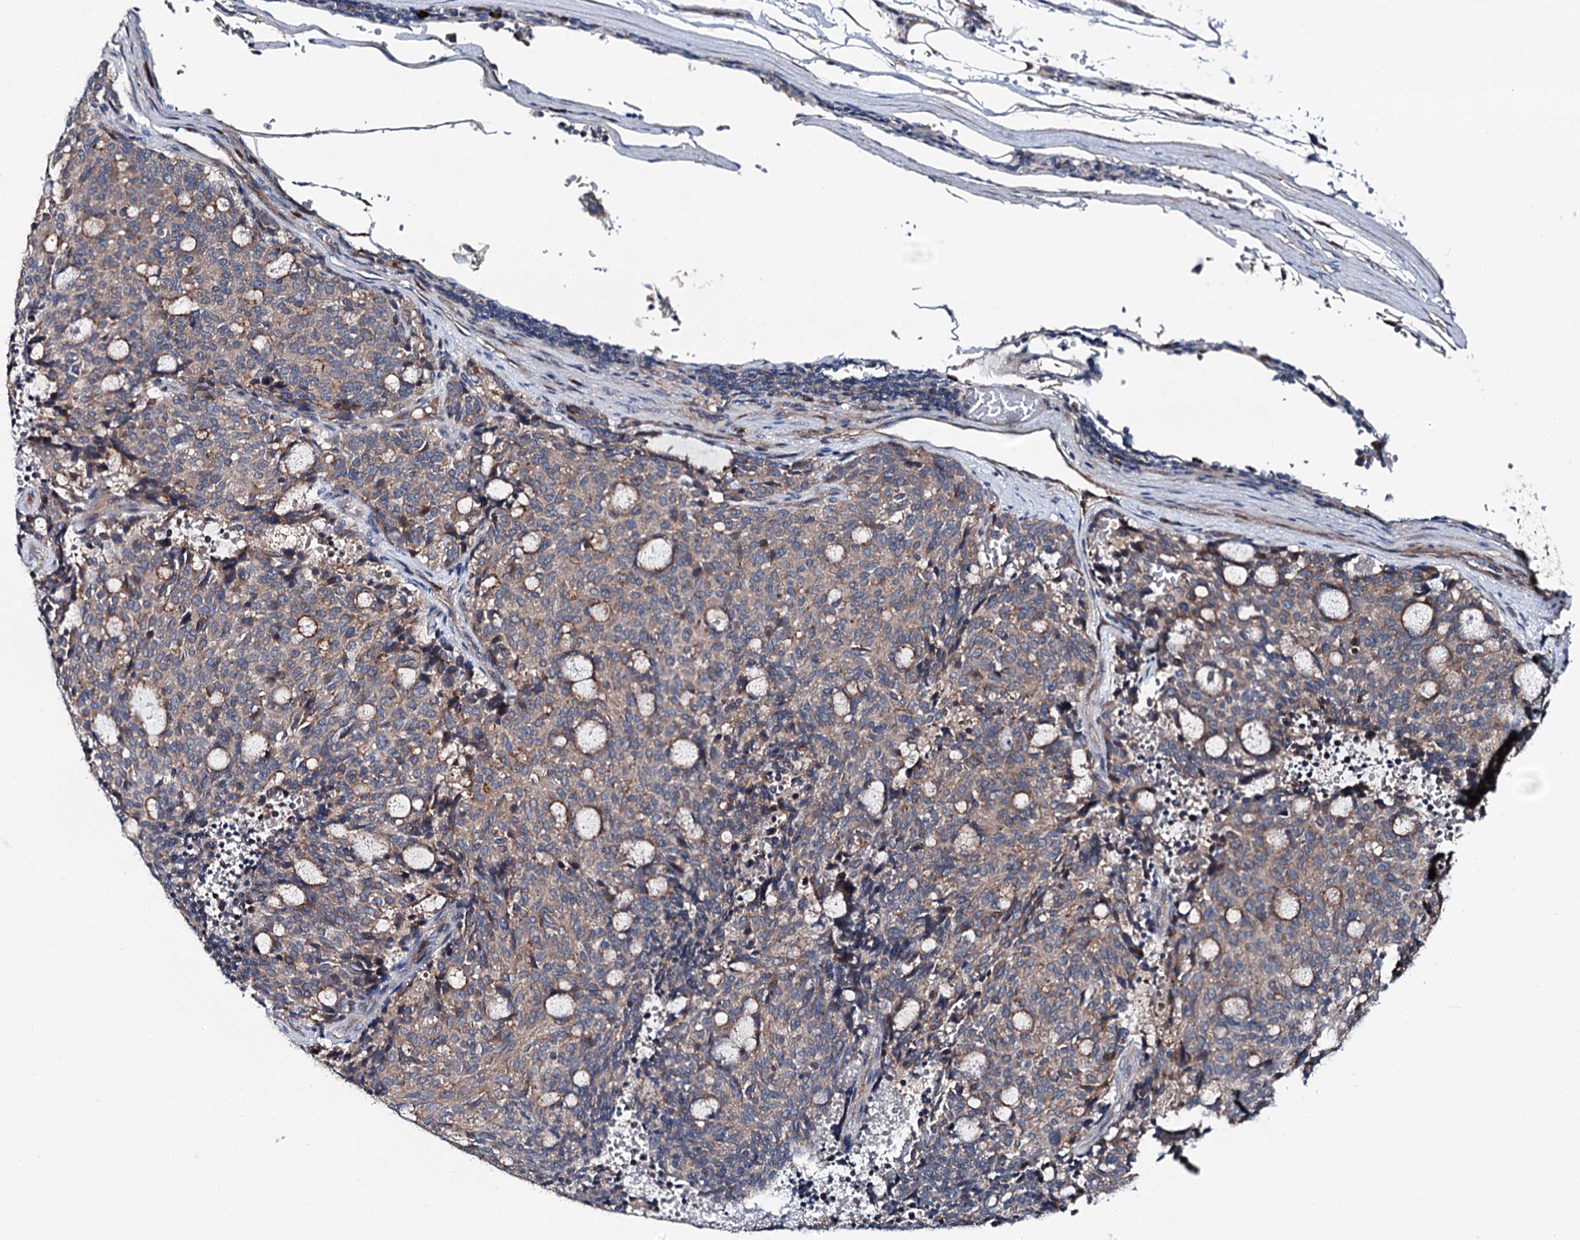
{"staining": {"intensity": "weak", "quantity": "25%-75%", "location": "cytoplasmic/membranous"}, "tissue": "carcinoid", "cell_type": "Tumor cells", "image_type": "cancer", "snomed": [{"axis": "morphology", "description": "Carcinoid, malignant, NOS"}, {"axis": "topography", "description": "Pancreas"}], "caption": "Immunohistochemical staining of human carcinoid displays low levels of weak cytoplasmic/membranous protein expression in about 25%-75% of tumor cells.", "gene": "SLC22A25", "patient": {"sex": "female", "age": 54}}